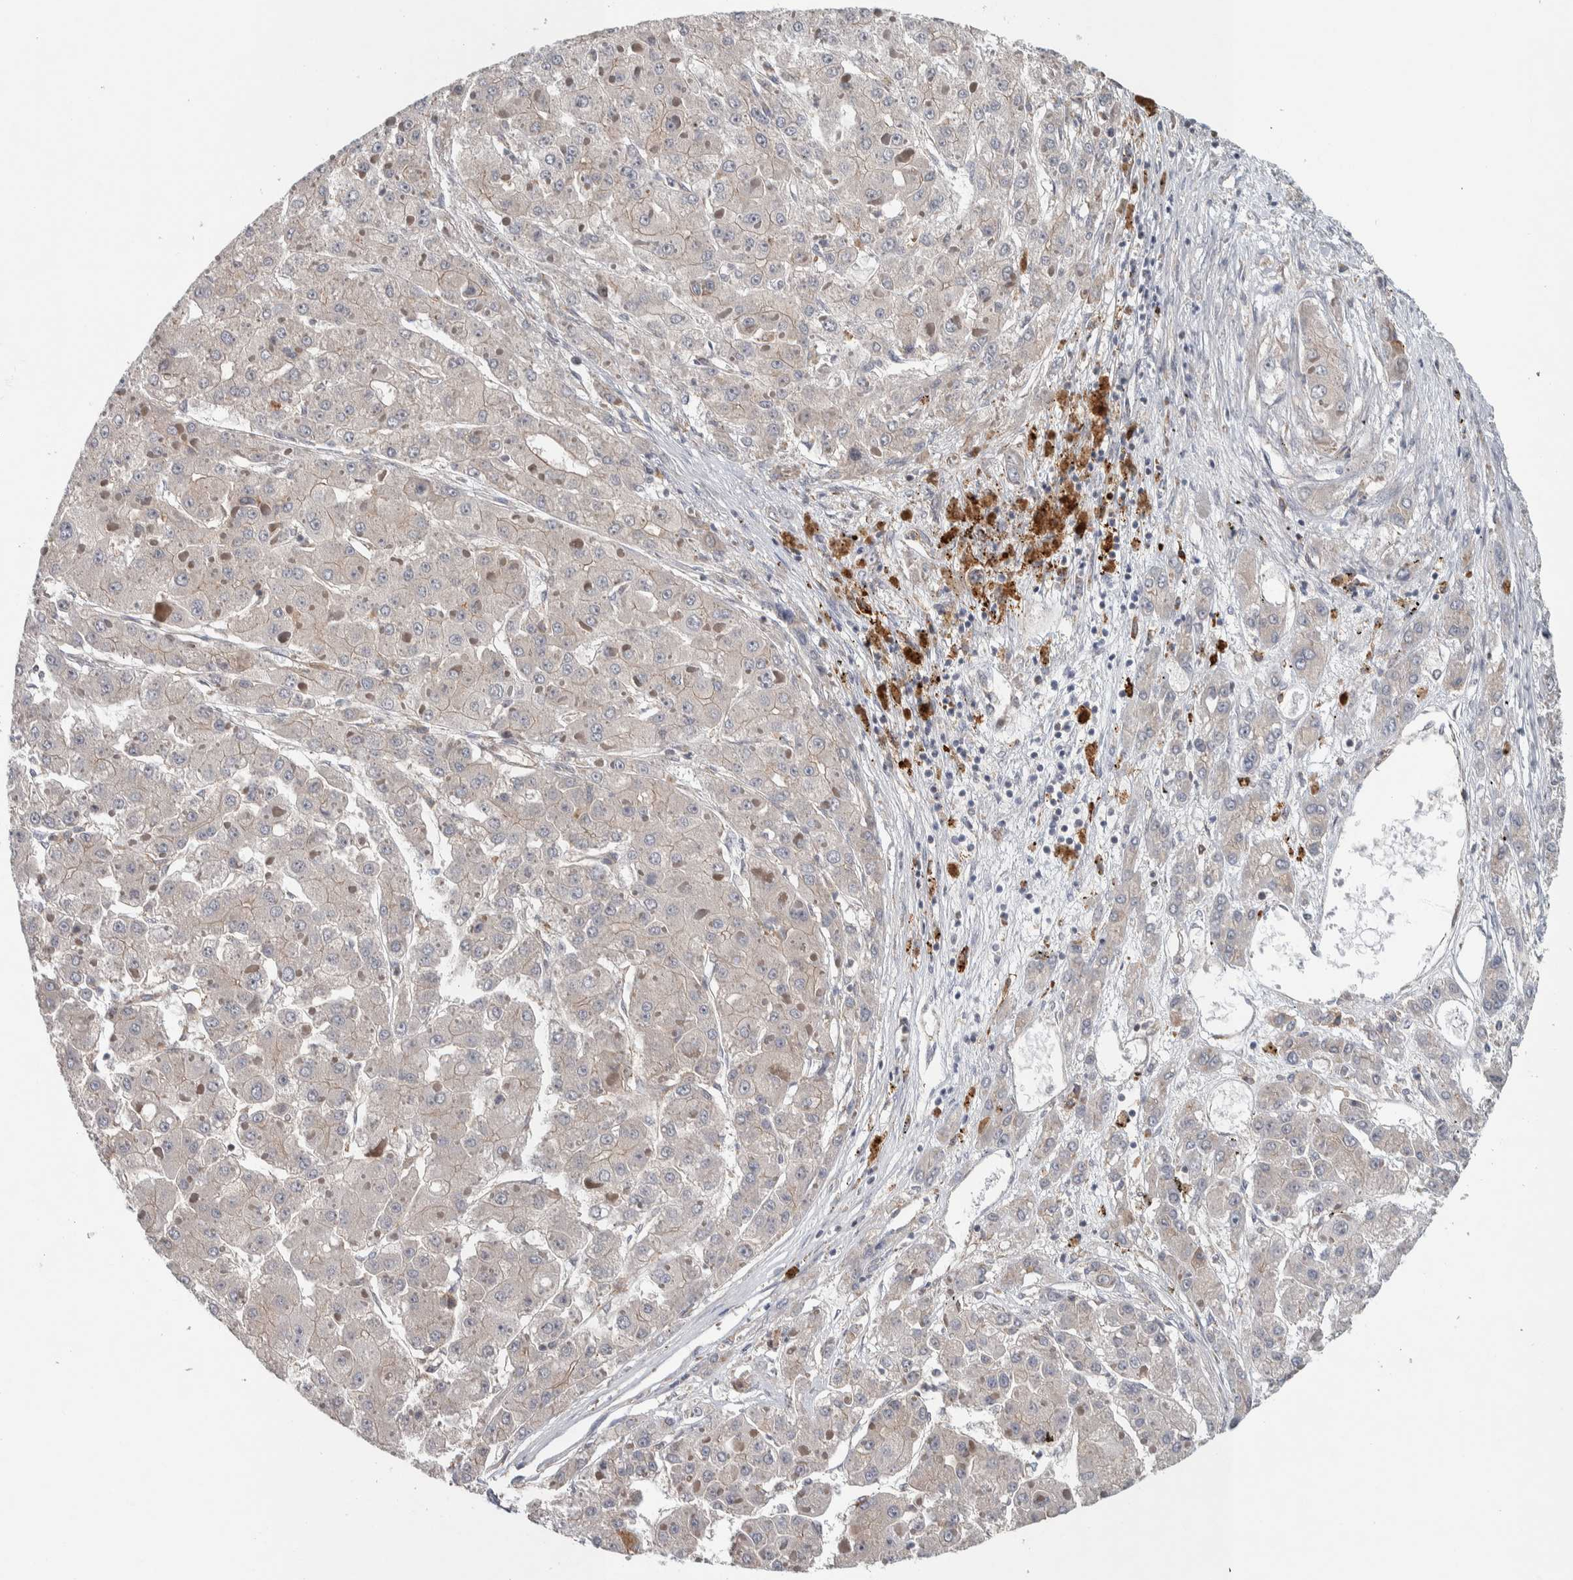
{"staining": {"intensity": "negative", "quantity": "none", "location": "none"}, "tissue": "liver cancer", "cell_type": "Tumor cells", "image_type": "cancer", "snomed": [{"axis": "morphology", "description": "Carcinoma, Hepatocellular, NOS"}, {"axis": "topography", "description": "Liver"}], "caption": "The histopathology image shows no staining of tumor cells in liver hepatocellular carcinoma.", "gene": "TBC1D31", "patient": {"sex": "female", "age": 73}}